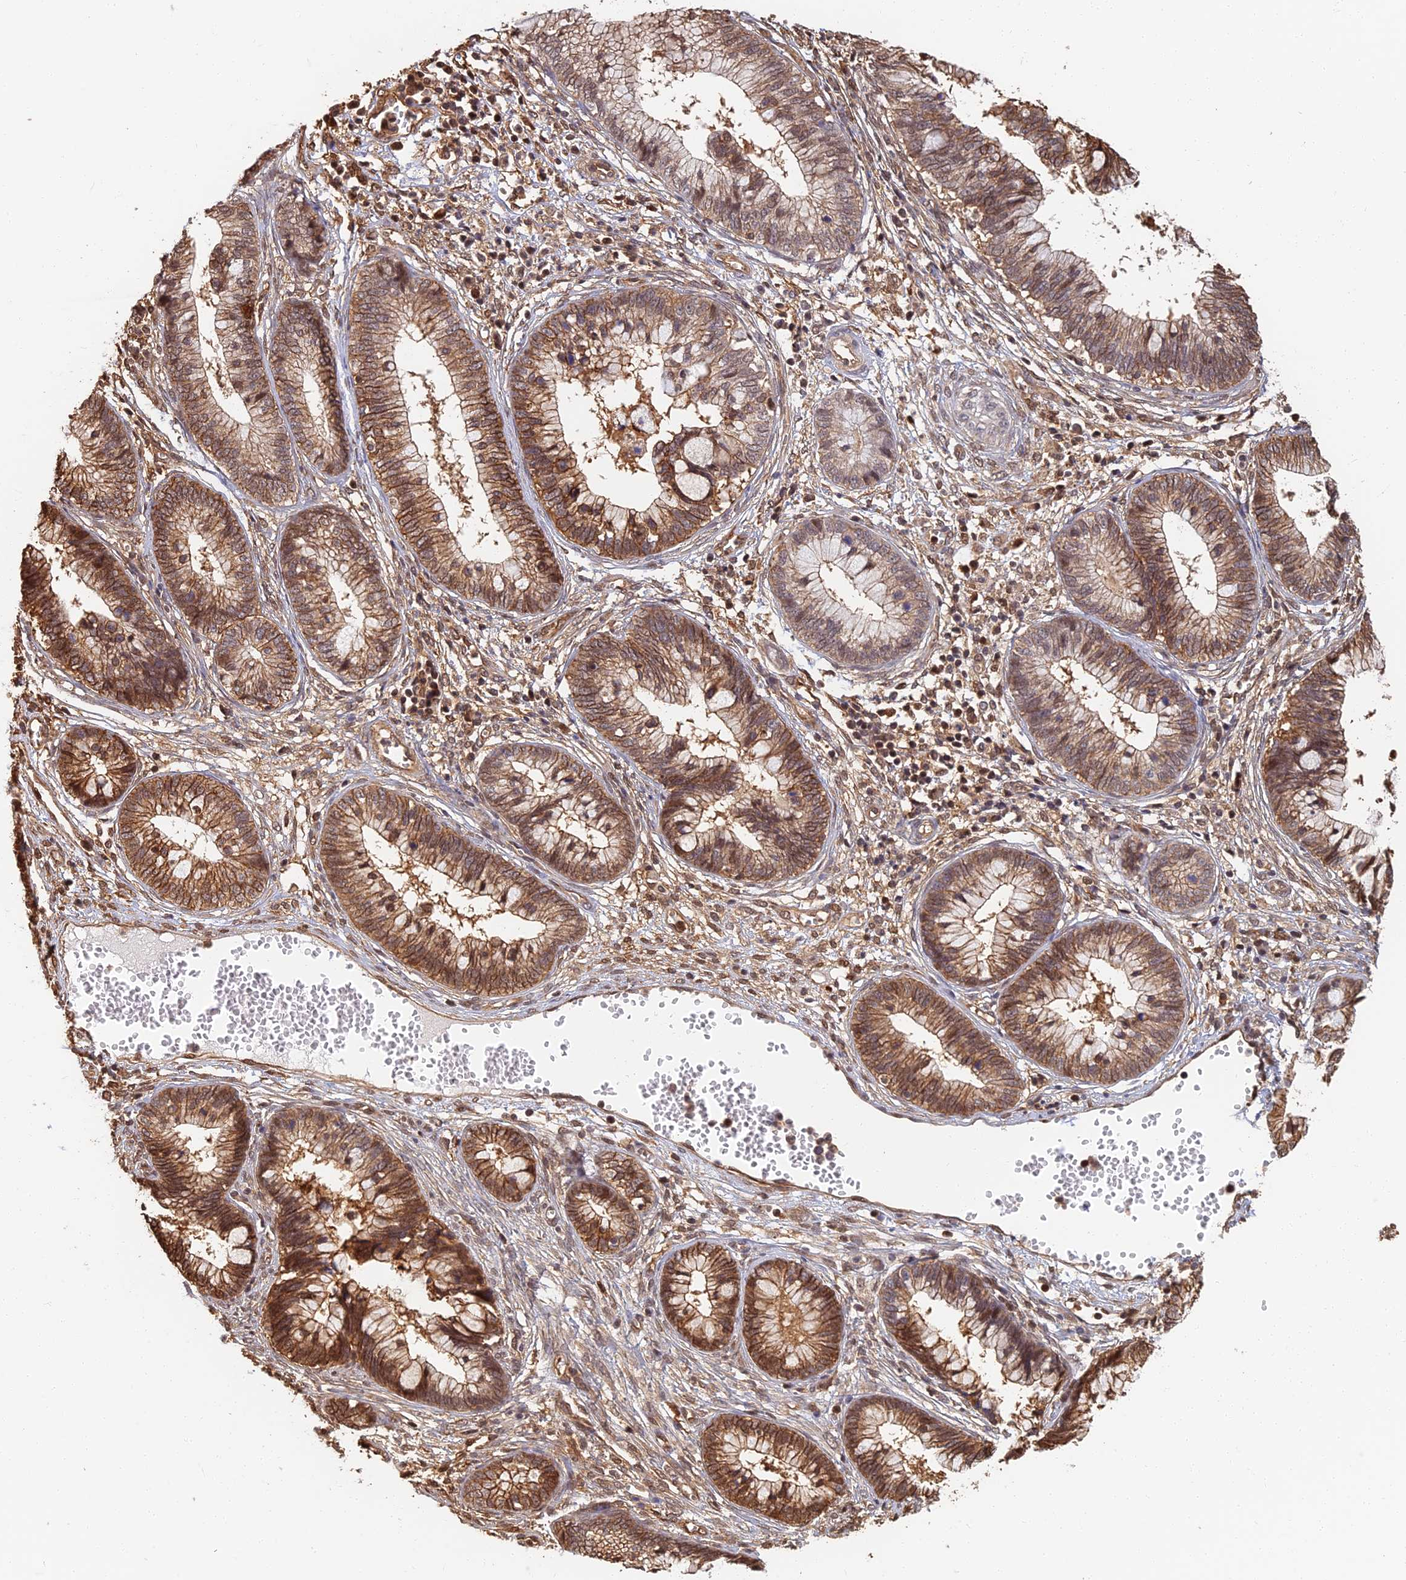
{"staining": {"intensity": "strong", "quantity": ">75%", "location": "cytoplasmic/membranous,nuclear"}, "tissue": "cervical cancer", "cell_type": "Tumor cells", "image_type": "cancer", "snomed": [{"axis": "morphology", "description": "Adenocarcinoma, NOS"}, {"axis": "topography", "description": "Cervix"}], "caption": "The micrograph demonstrates staining of cervical cancer (adenocarcinoma), revealing strong cytoplasmic/membranous and nuclear protein positivity (brown color) within tumor cells.", "gene": "LRRN3", "patient": {"sex": "female", "age": 44}}